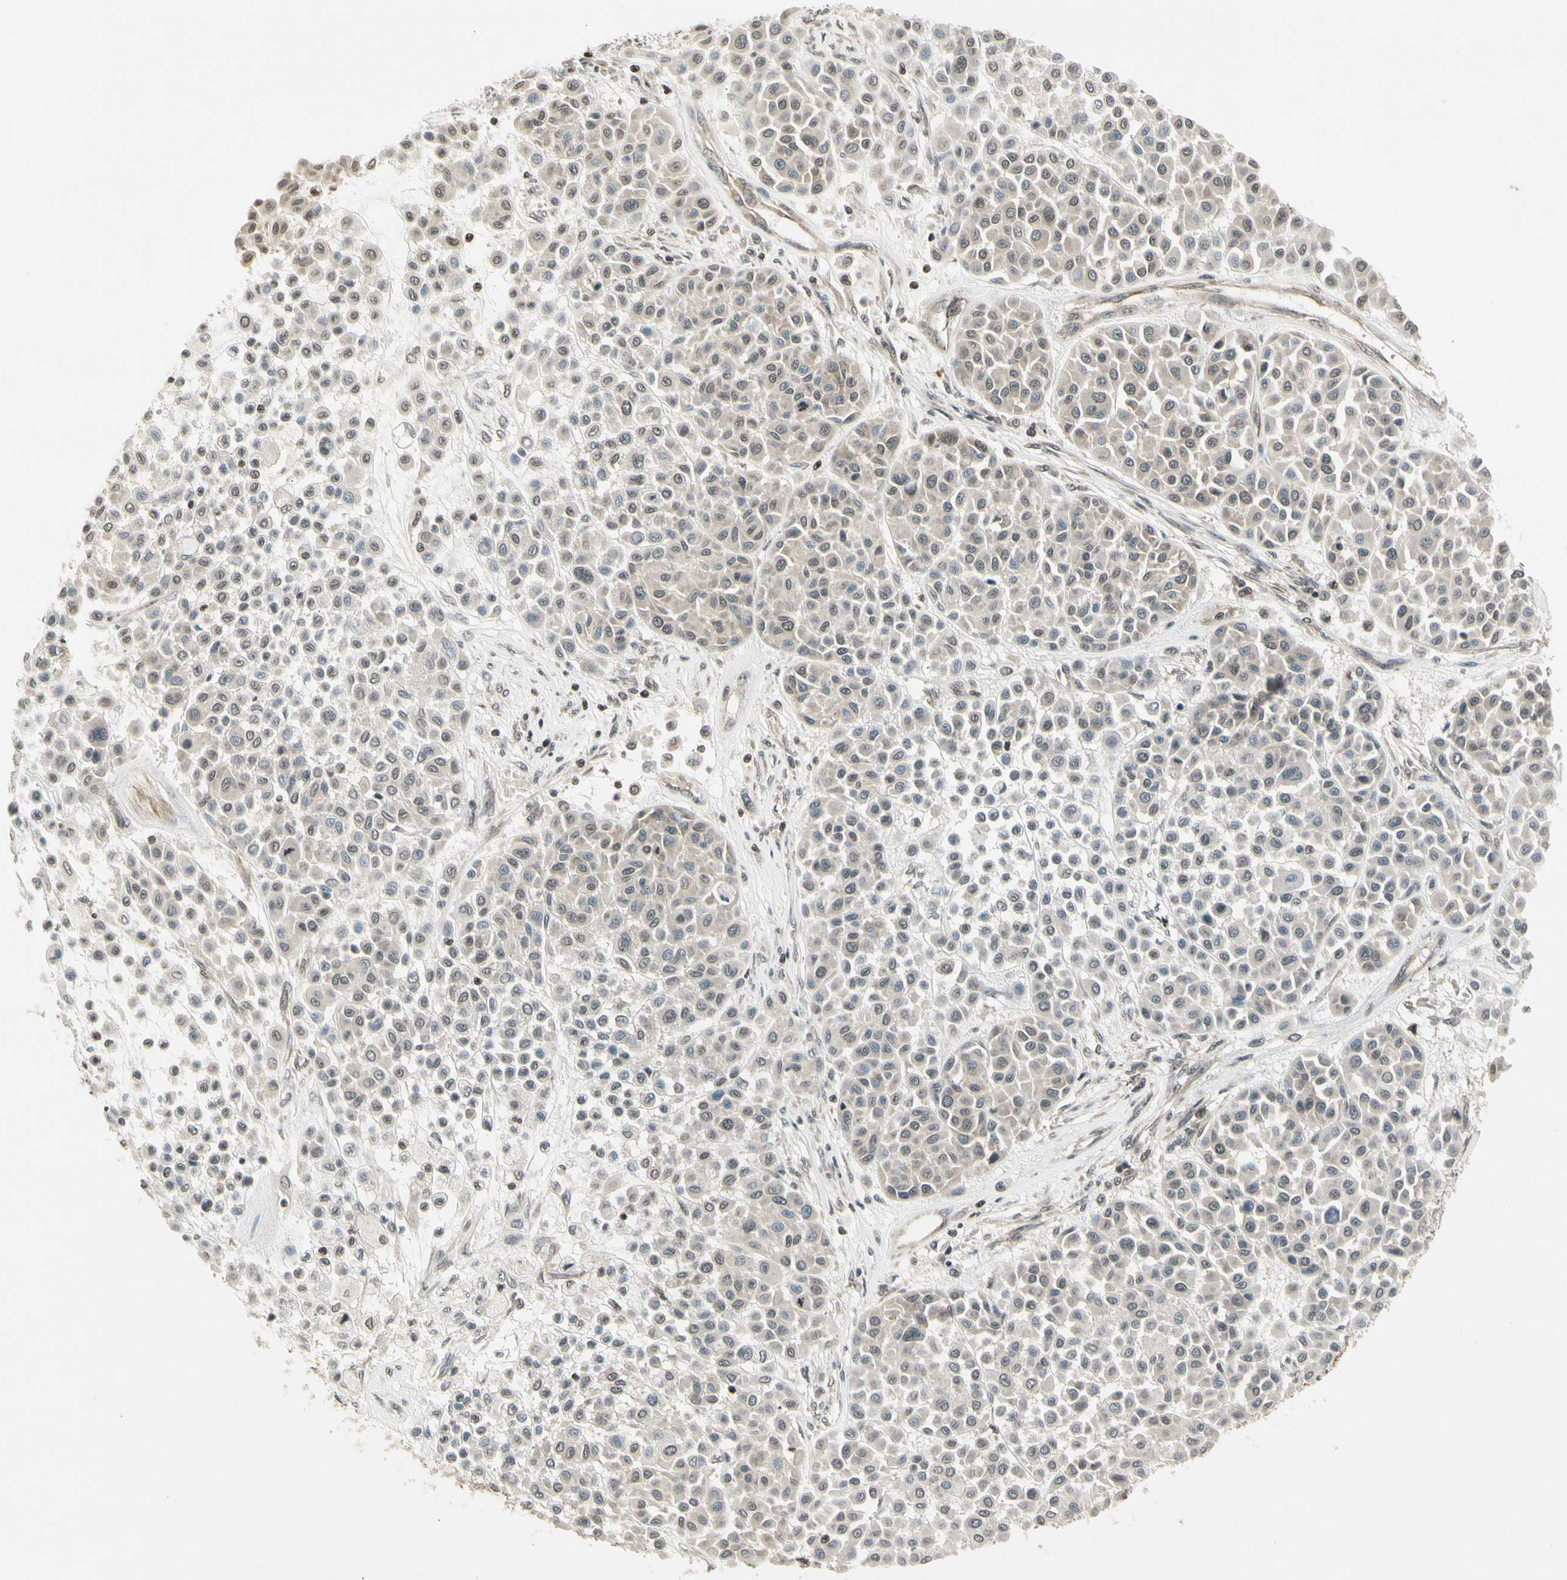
{"staining": {"intensity": "negative", "quantity": "none", "location": "none"}, "tissue": "melanoma", "cell_type": "Tumor cells", "image_type": "cancer", "snomed": [{"axis": "morphology", "description": "Malignant melanoma, Metastatic site"}, {"axis": "topography", "description": "Soft tissue"}], "caption": "A high-resolution image shows immunohistochemistry (IHC) staining of malignant melanoma (metastatic site), which exhibits no significant expression in tumor cells. (Brightfield microscopy of DAB immunohistochemistry (IHC) at high magnification).", "gene": "SMN2", "patient": {"sex": "male", "age": 41}}